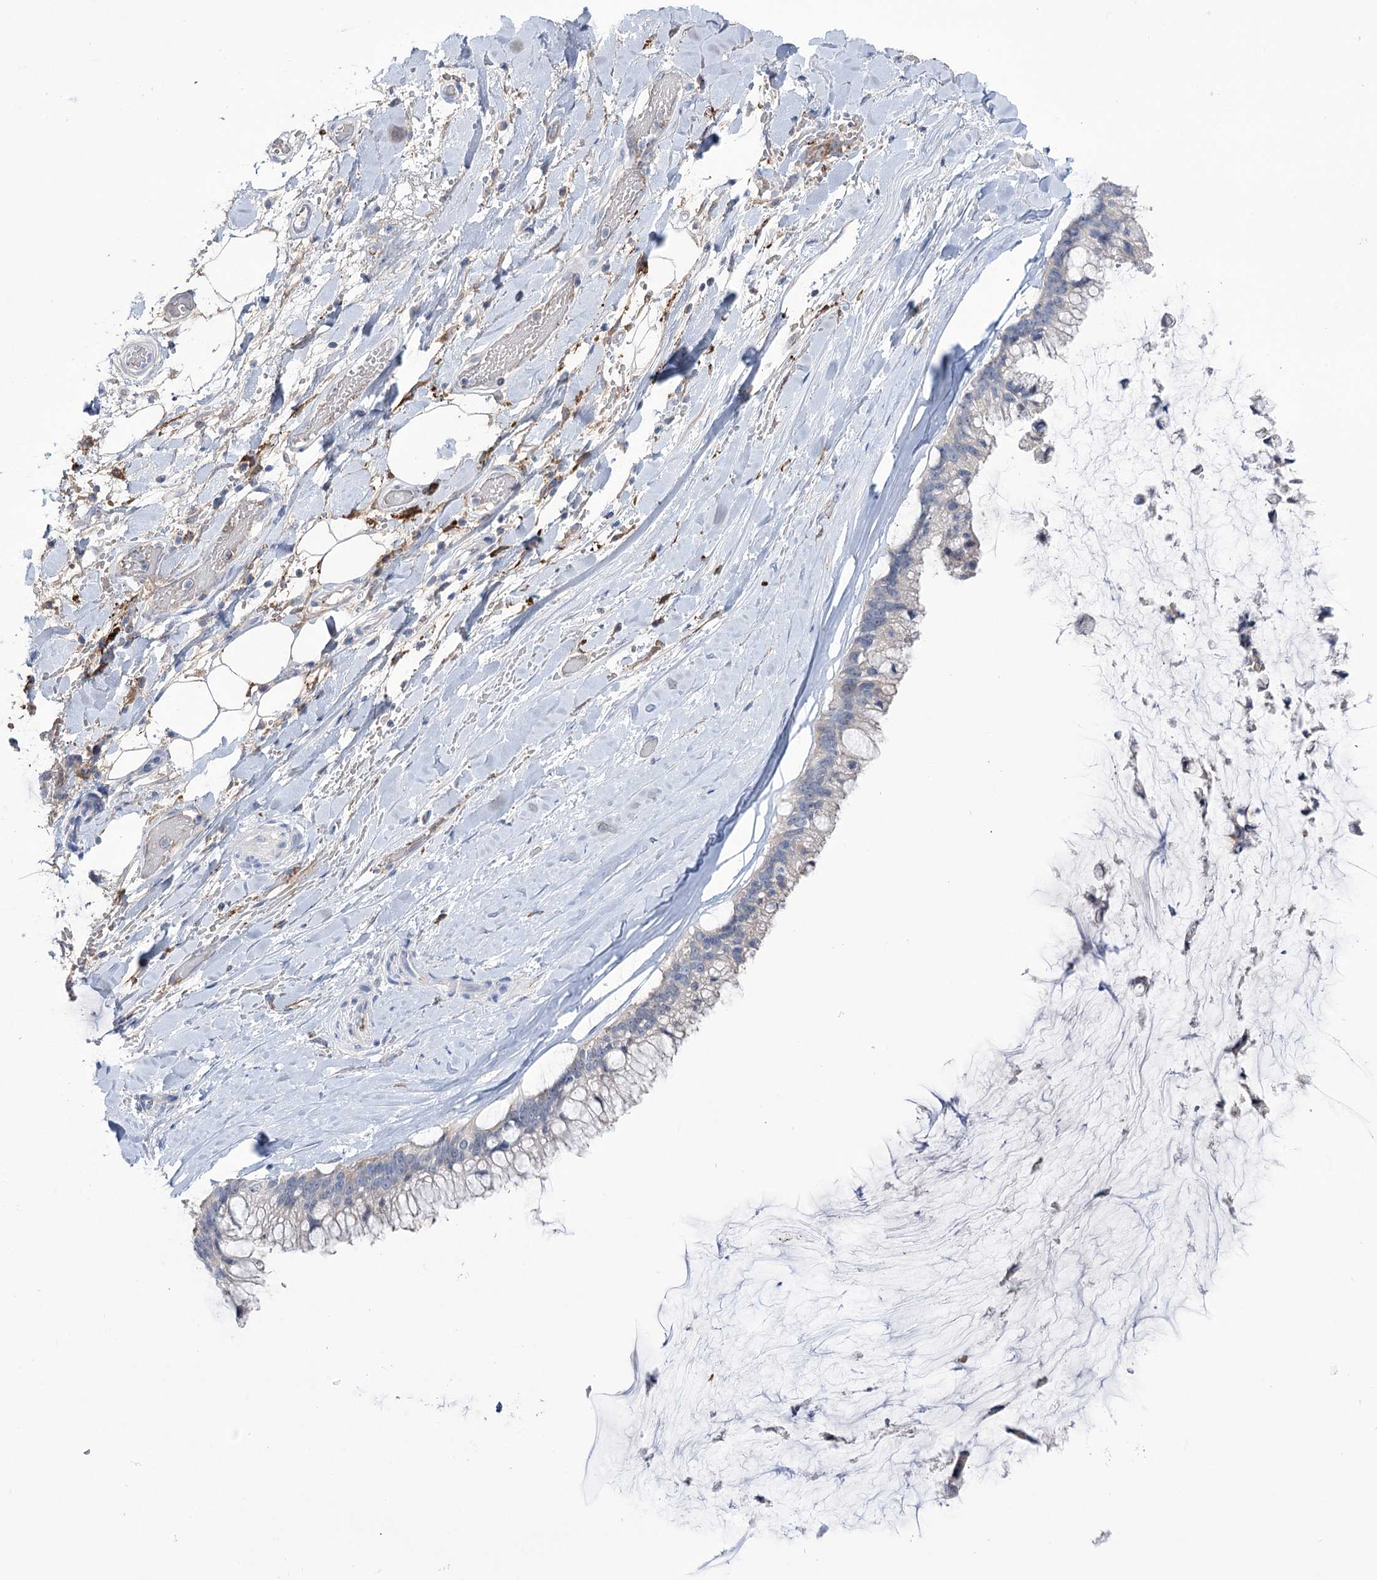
{"staining": {"intensity": "negative", "quantity": "none", "location": "none"}, "tissue": "ovarian cancer", "cell_type": "Tumor cells", "image_type": "cancer", "snomed": [{"axis": "morphology", "description": "Cystadenocarcinoma, mucinous, NOS"}, {"axis": "topography", "description": "Ovary"}], "caption": "Mucinous cystadenocarcinoma (ovarian) was stained to show a protein in brown. There is no significant staining in tumor cells. (Stains: DAB (3,3'-diaminobenzidine) IHC with hematoxylin counter stain, Microscopy: brightfield microscopy at high magnification).", "gene": "ZNF622", "patient": {"sex": "female", "age": 39}}